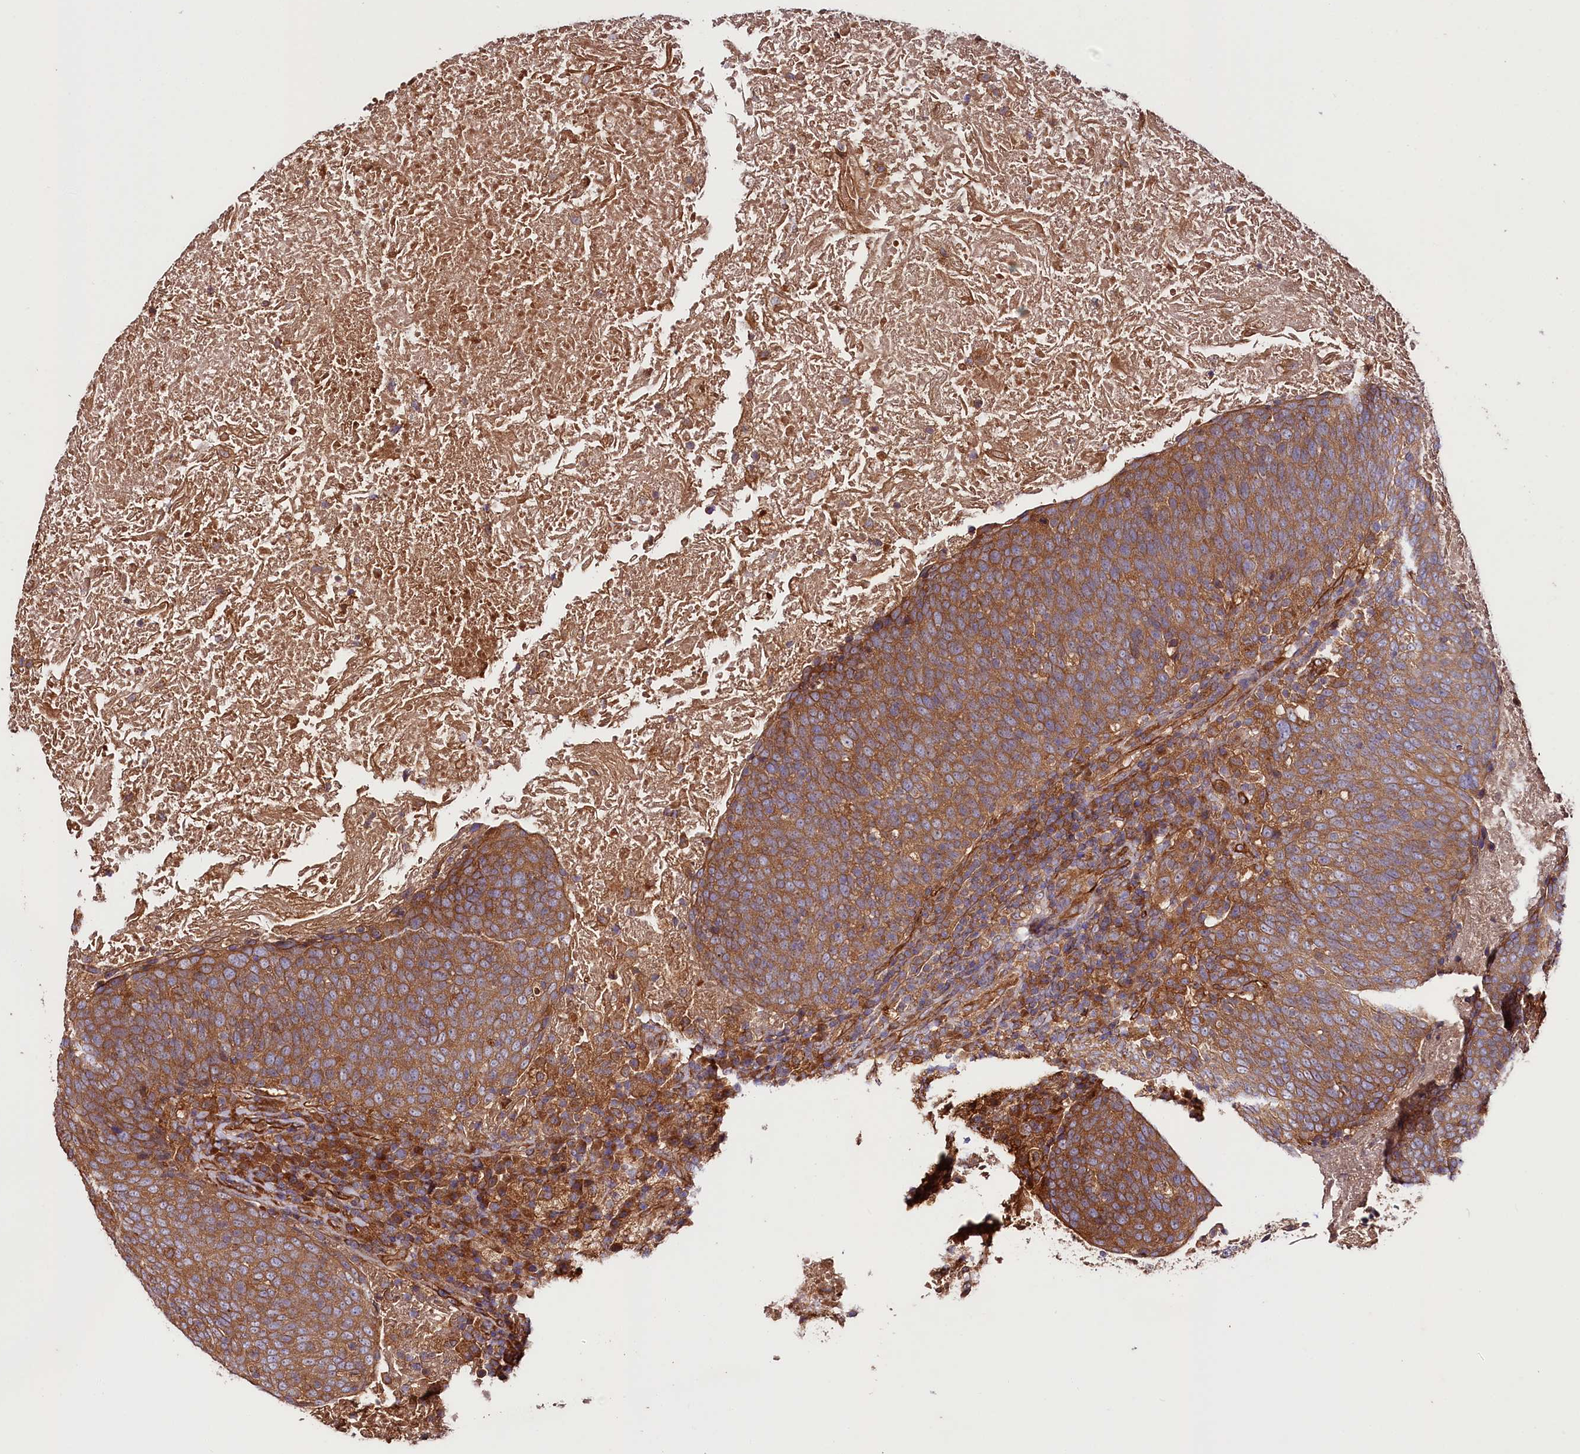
{"staining": {"intensity": "moderate", "quantity": ">75%", "location": "cytoplasmic/membranous"}, "tissue": "head and neck cancer", "cell_type": "Tumor cells", "image_type": "cancer", "snomed": [{"axis": "morphology", "description": "Squamous cell carcinoma, NOS"}, {"axis": "morphology", "description": "Squamous cell carcinoma, metastatic, NOS"}, {"axis": "topography", "description": "Lymph node"}, {"axis": "topography", "description": "Head-Neck"}], "caption": "Immunohistochemical staining of human metastatic squamous cell carcinoma (head and neck) shows medium levels of moderate cytoplasmic/membranous positivity in about >75% of tumor cells. (DAB (3,3'-diaminobenzidine) = brown stain, brightfield microscopy at high magnification).", "gene": "CEP295", "patient": {"sex": "male", "age": 62}}